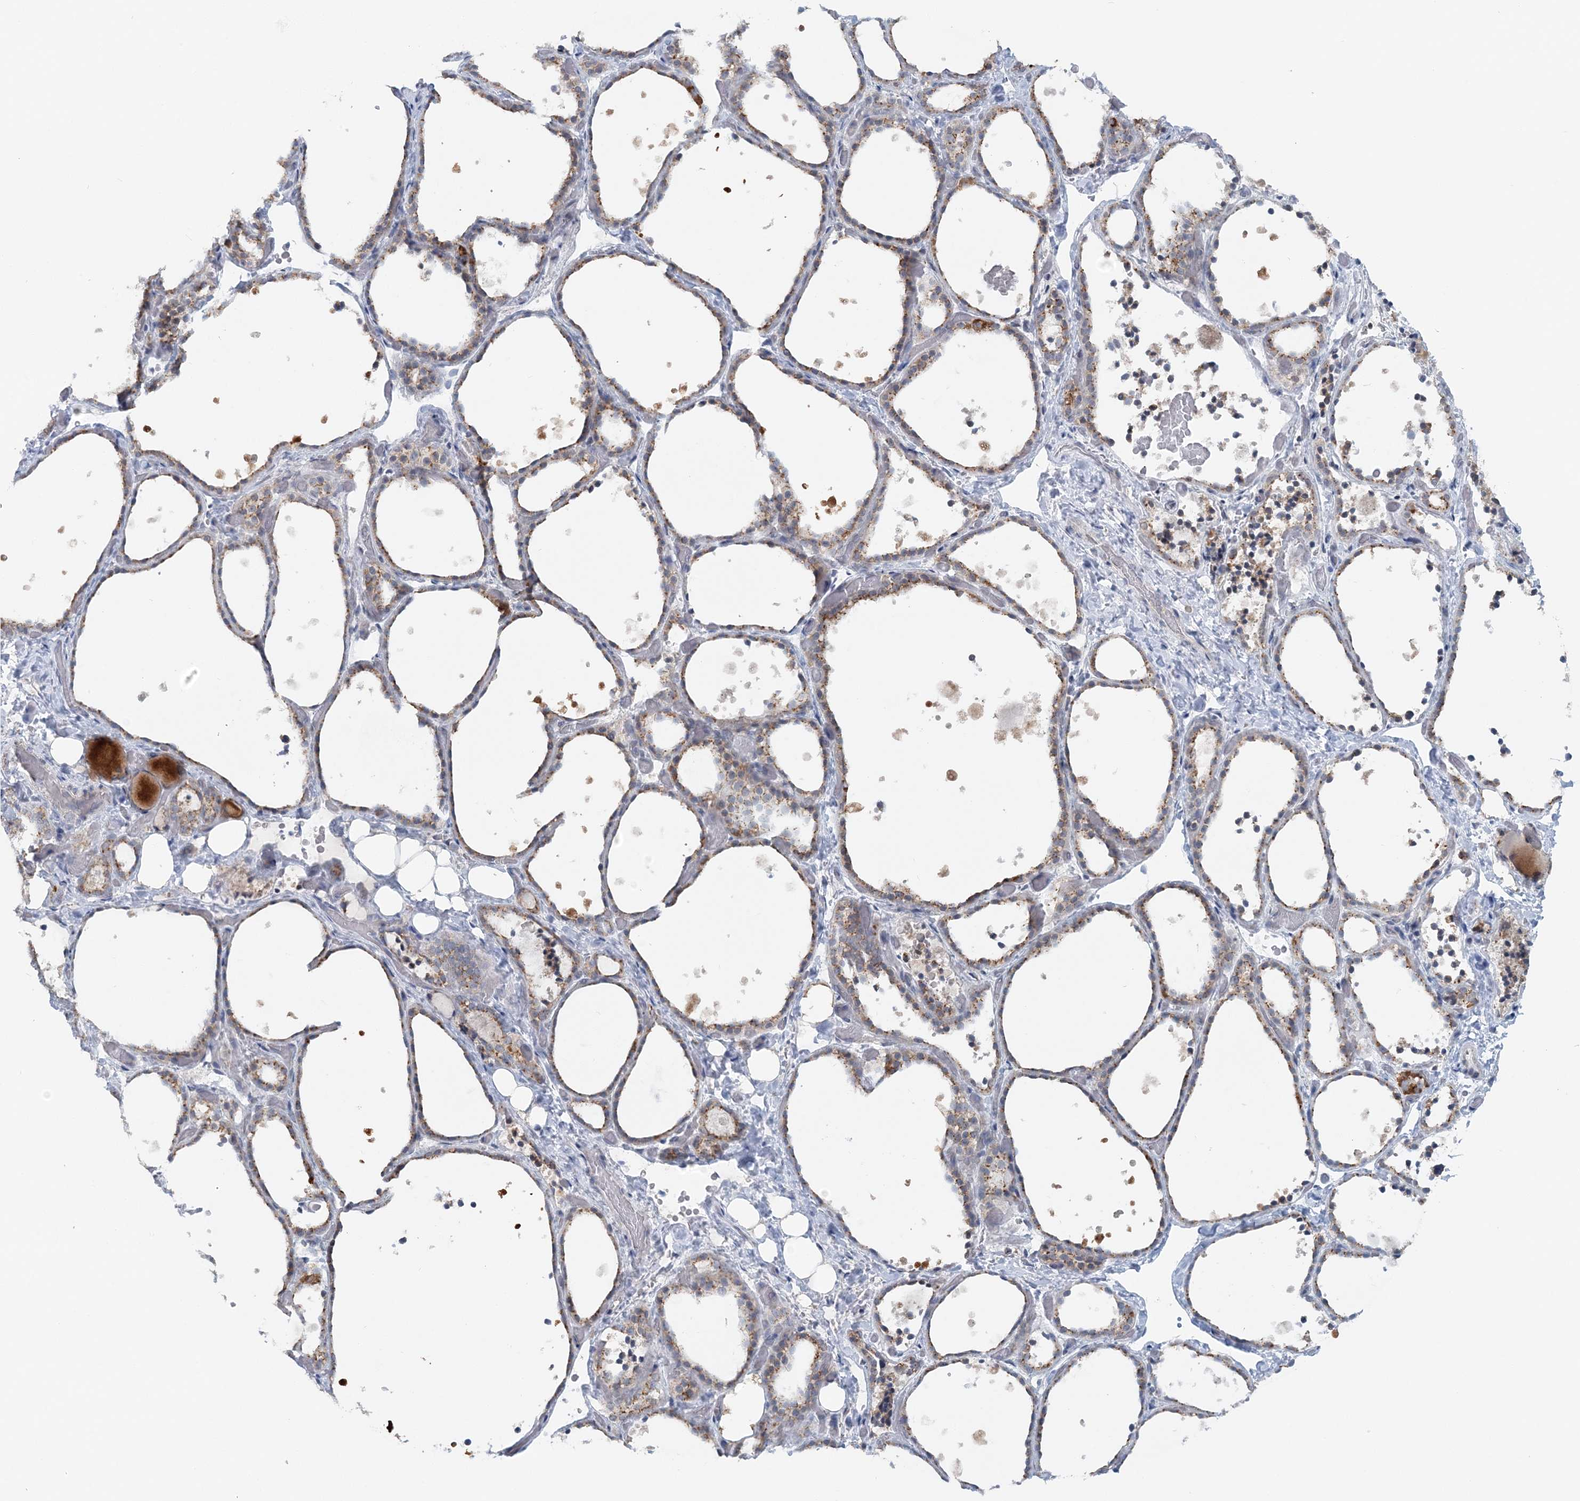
{"staining": {"intensity": "moderate", "quantity": "25%-75%", "location": "cytoplasmic/membranous"}, "tissue": "thyroid gland", "cell_type": "Glandular cells", "image_type": "normal", "snomed": [{"axis": "morphology", "description": "Normal tissue, NOS"}, {"axis": "topography", "description": "Thyroid gland"}], "caption": "Immunohistochemical staining of normal thyroid gland exhibits moderate cytoplasmic/membranous protein staining in approximately 25%-75% of glandular cells.", "gene": "RNF150", "patient": {"sex": "female", "age": 44}}